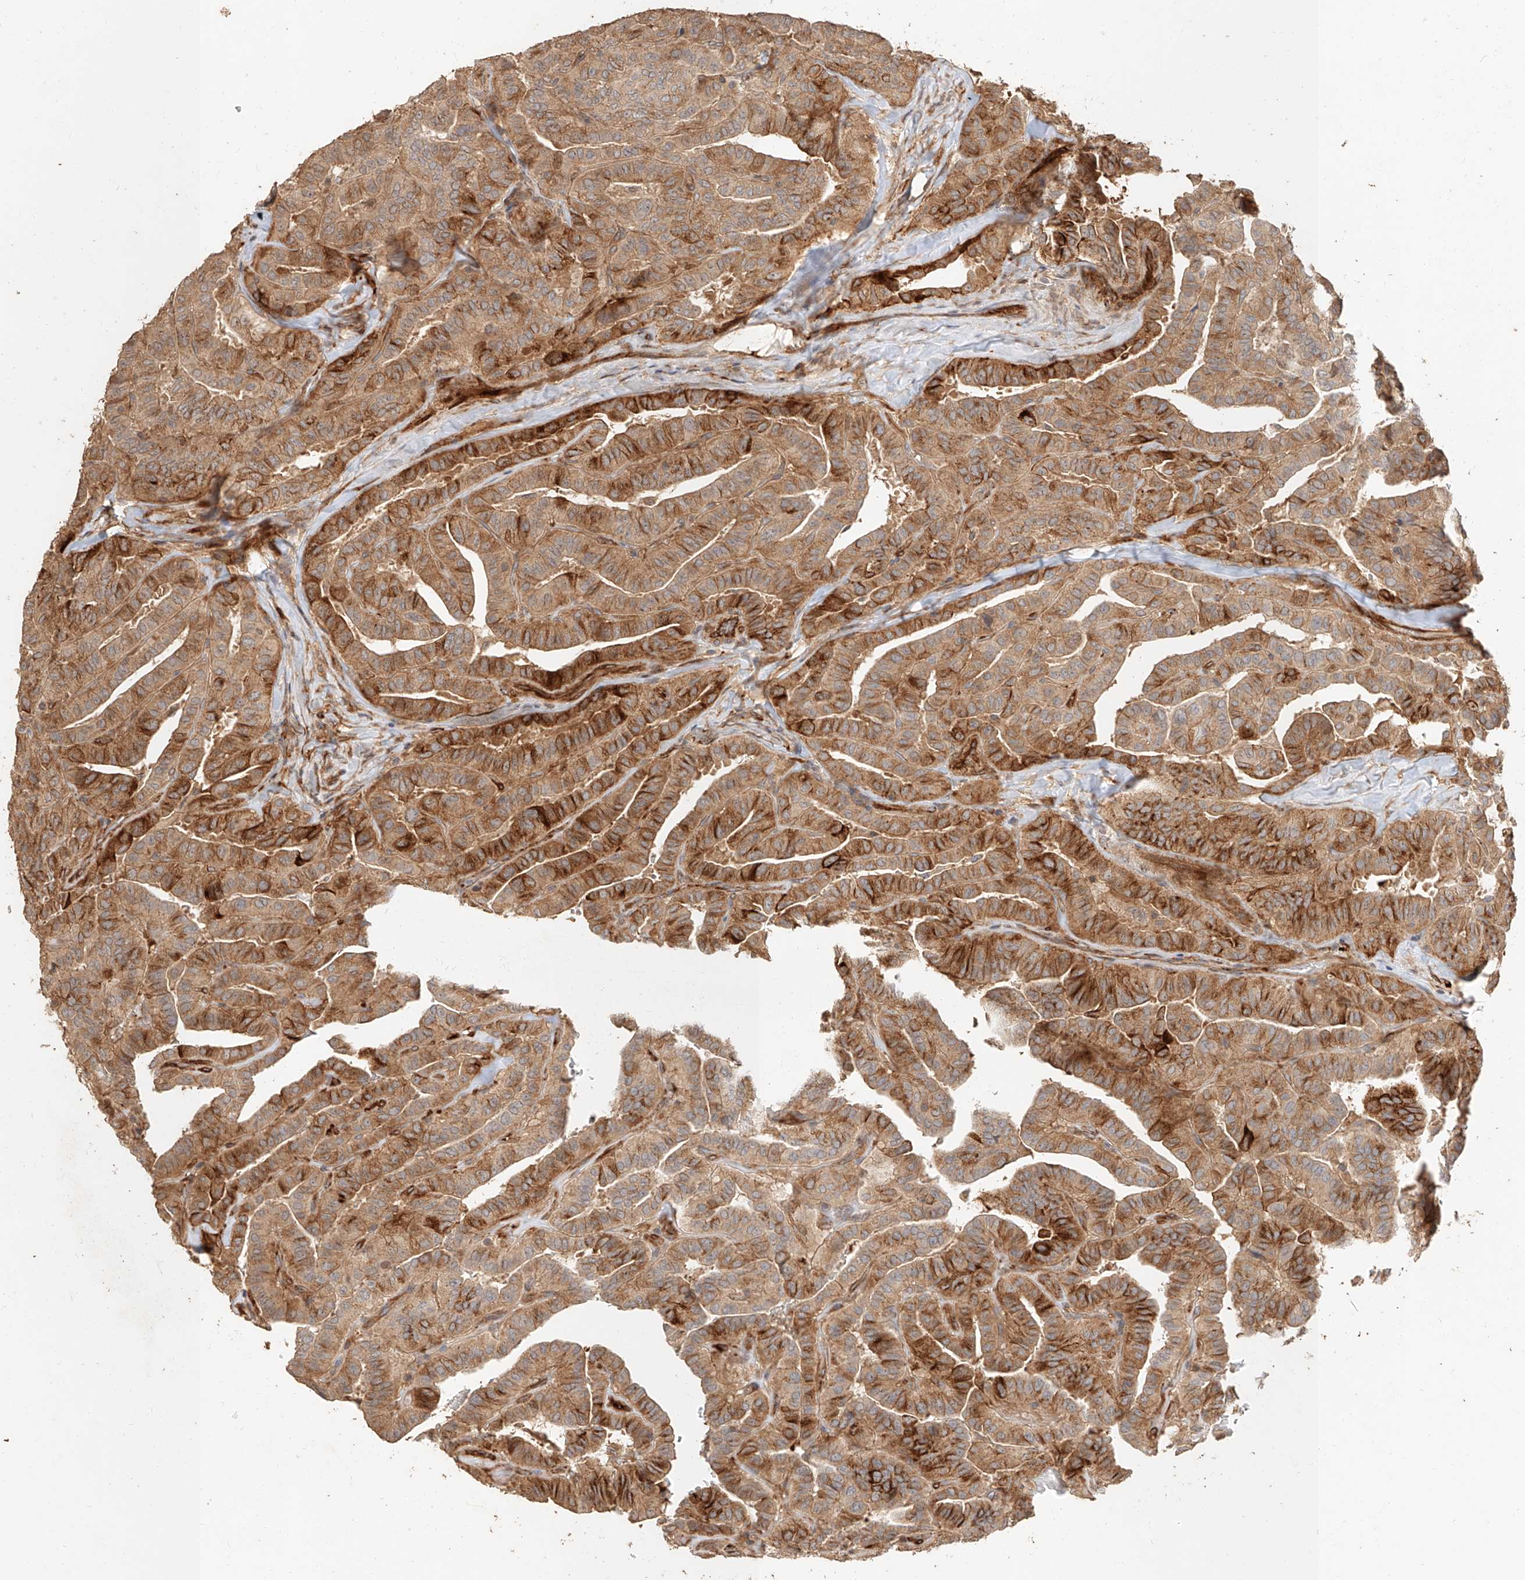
{"staining": {"intensity": "moderate", "quantity": ">75%", "location": "cytoplasmic/membranous"}, "tissue": "thyroid cancer", "cell_type": "Tumor cells", "image_type": "cancer", "snomed": [{"axis": "morphology", "description": "Papillary adenocarcinoma, NOS"}, {"axis": "topography", "description": "Thyroid gland"}], "caption": "Tumor cells demonstrate medium levels of moderate cytoplasmic/membranous positivity in about >75% of cells in thyroid cancer (papillary adenocarcinoma). The protein of interest is shown in brown color, while the nuclei are stained blue.", "gene": "NAP1L1", "patient": {"sex": "male", "age": 77}}